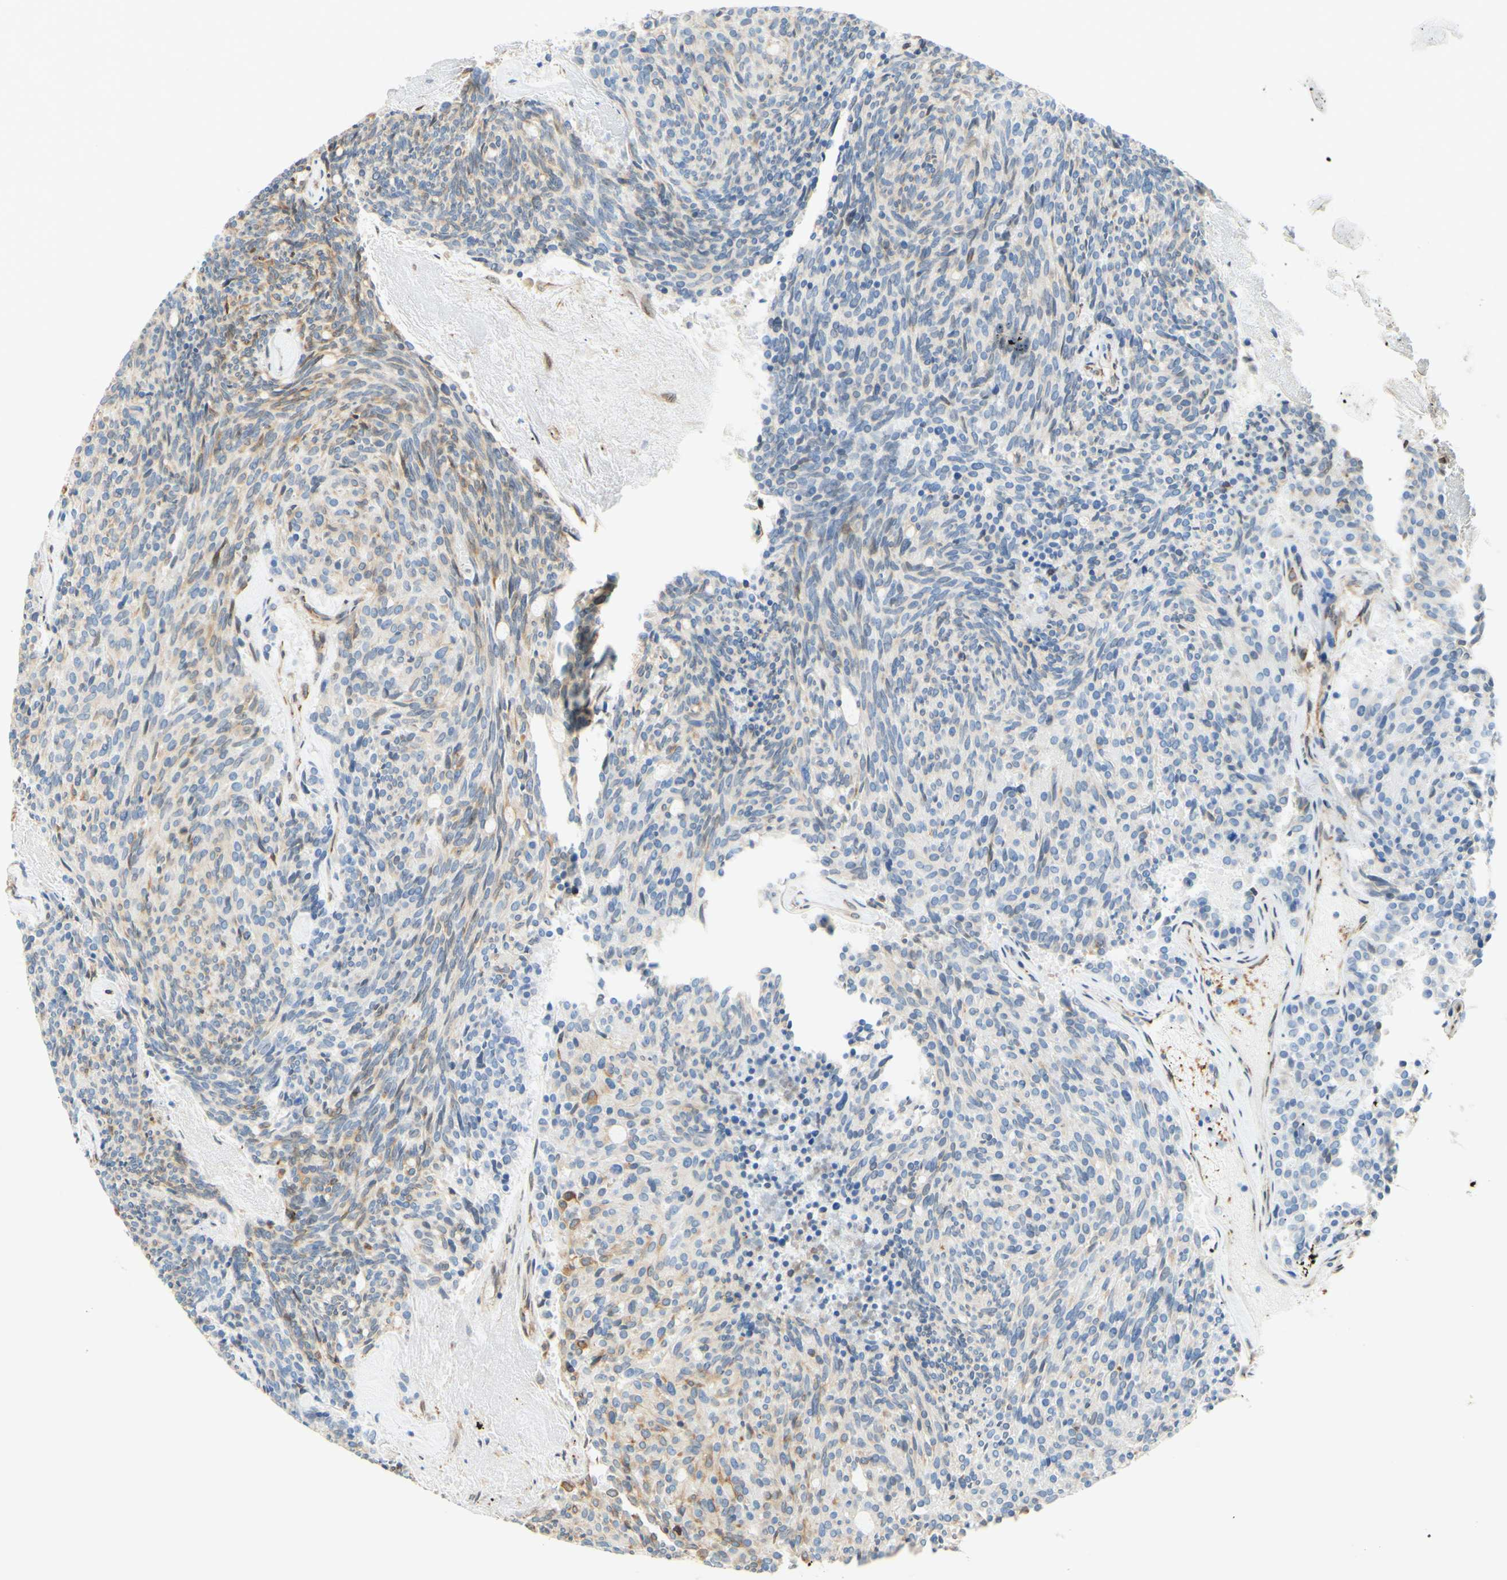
{"staining": {"intensity": "weak", "quantity": "<25%", "location": "cytoplasmic/membranous,nuclear"}, "tissue": "carcinoid", "cell_type": "Tumor cells", "image_type": "cancer", "snomed": [{"axis": "morphology", "description": "Carcinoid, malignant, NOS"}, {"axis": "topography", "description": "Pancreas"}], "caption": "A photomicrograph of carcinoid stained for a protein reveals no brown staining in tumor cells.", "gene": "ENDOD1", "patient": {"sex": "female", "age": 54}}